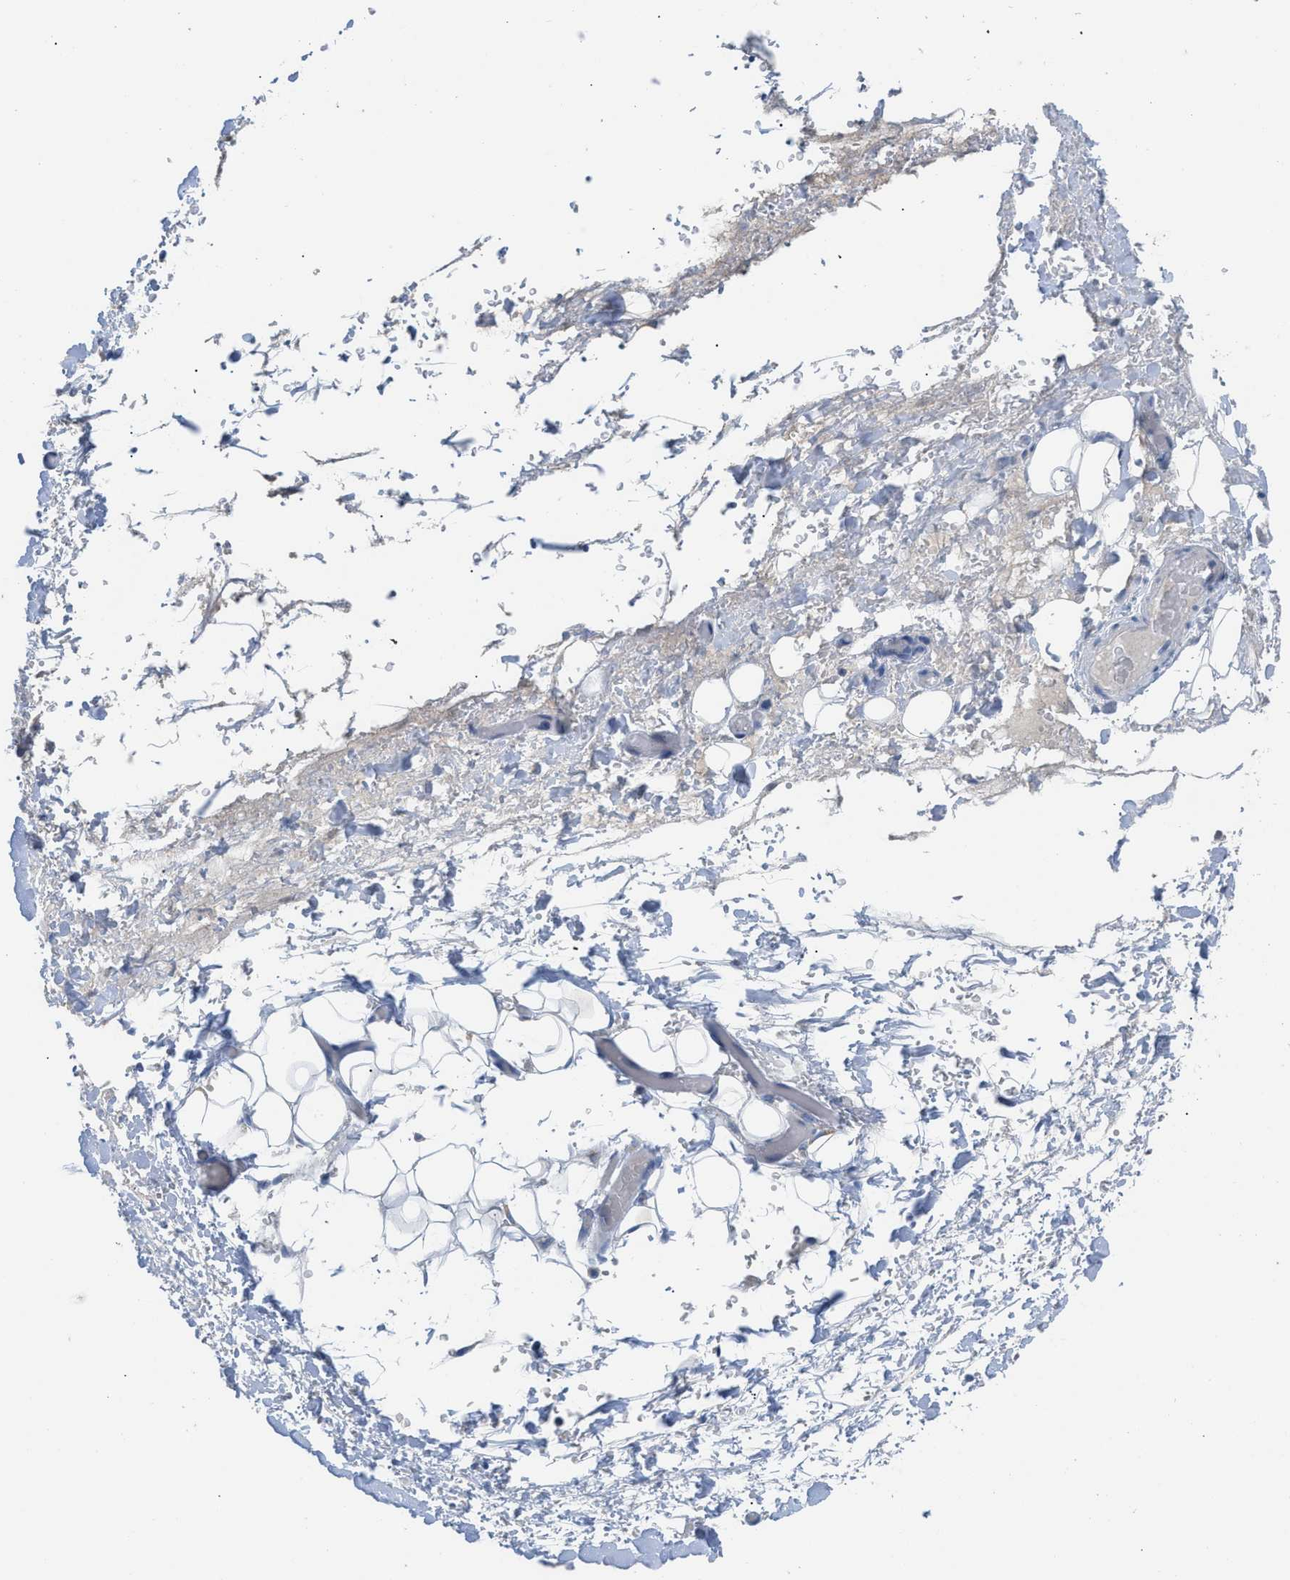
{"staining": {"intensity": "negative", "quantity": "none", "location": "none"}, "tissue": "adipose tissue", "cell_type": "Adipocytes", "image_type": "normal", "snomed": [{"axis": "morphology", "description": "Normal tissue, NOS"}, {"axis": "morphology", "description": "Adenocarcinoma, NOS"}, {"axis": "topography", "description": "Esophagus"}], "caption": "This is a micrograph of immunohistochemistry staining of normal adipose tissue, which shows no expression in adipocytes.", "gene": "HPX", "patient": {"sex": "male", "age": 62}}